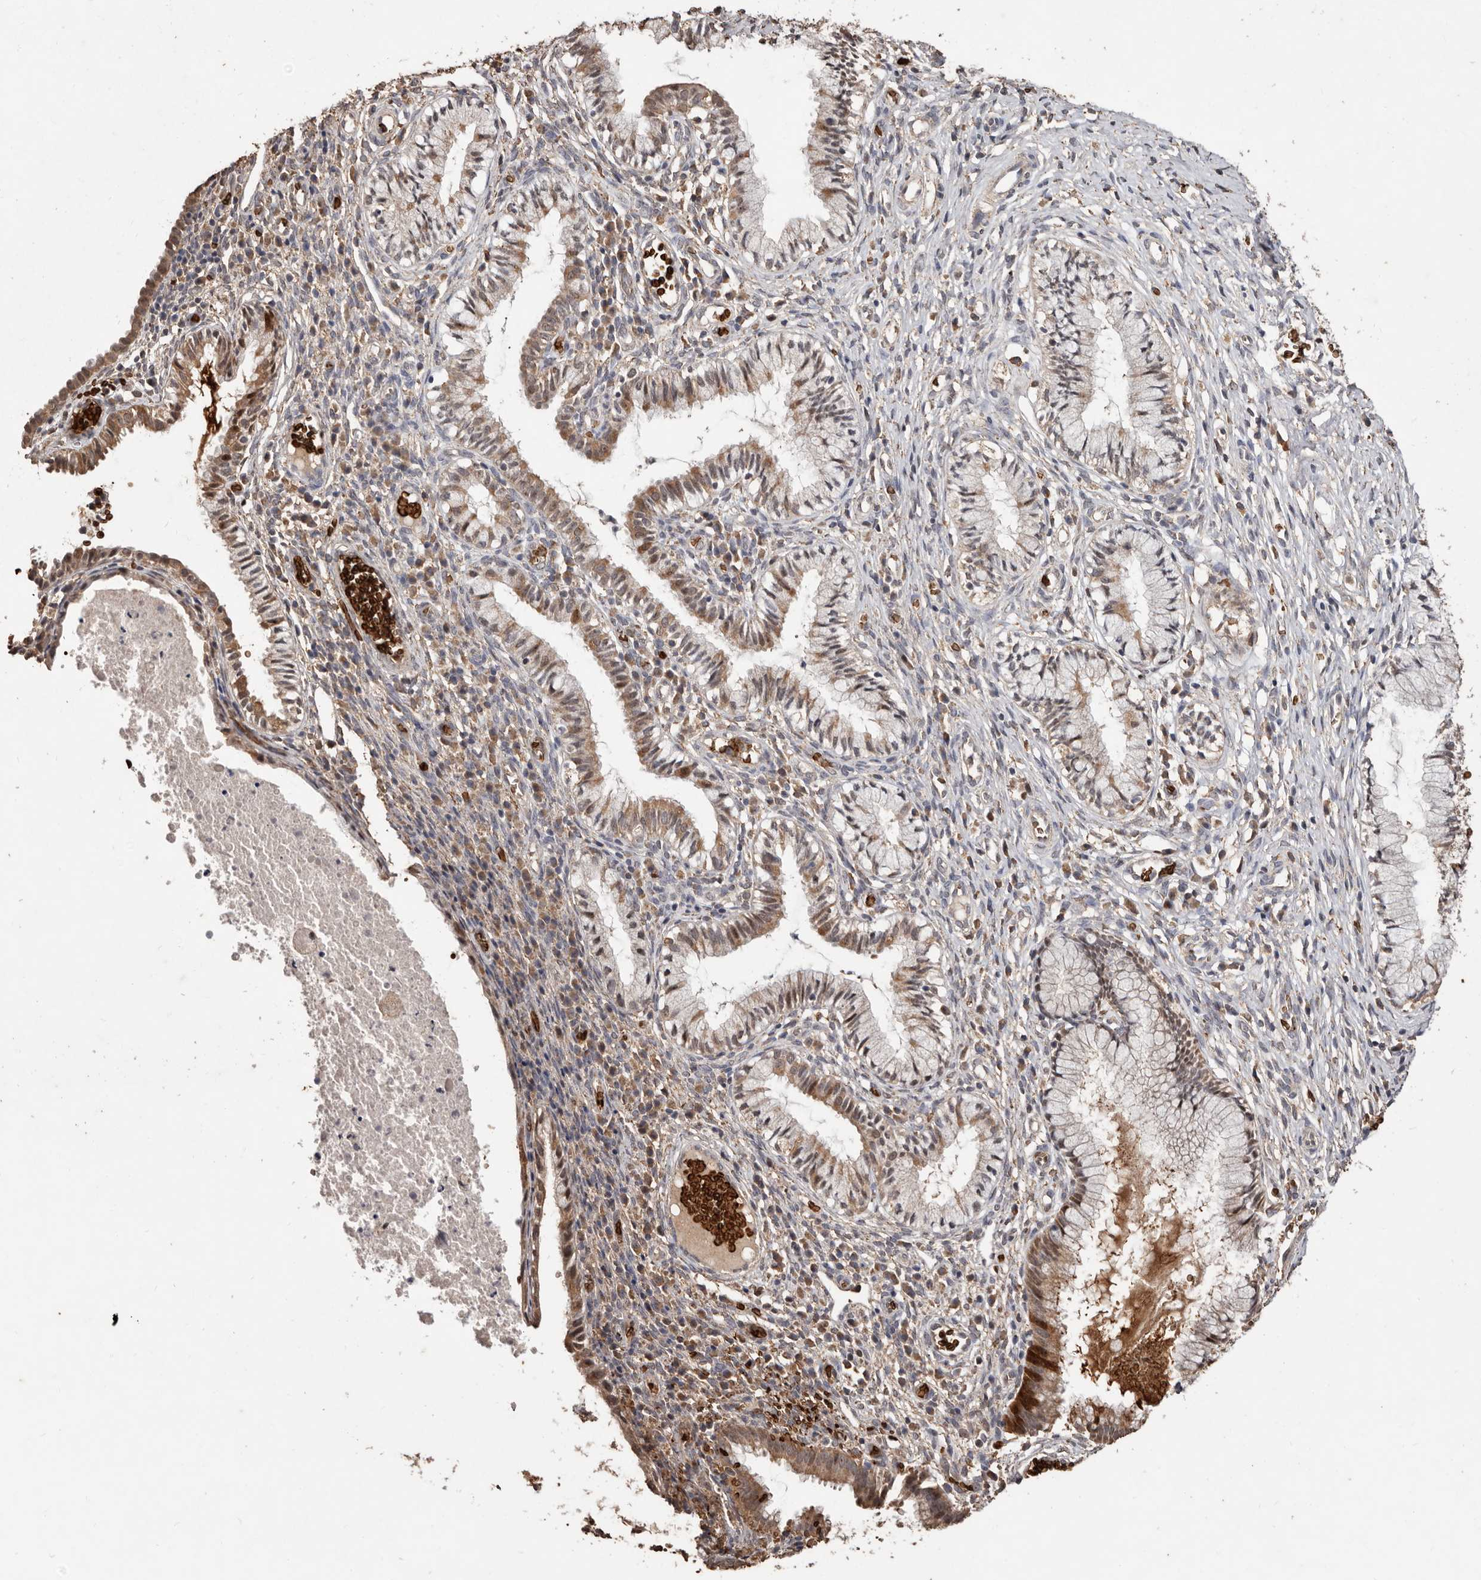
{"staining": {"intensity": "moderate", "quantity": "25%-75%", "location": "cytoplasmic/membranous"}, "tissue": "cervix", "cell_type": "Glandular cells", "image_type": "normal", "snomed": [{"axis": "morphology", "description": "Normal tissue, NOS"}, {"axis": "topography", "description": "Cervix"}], "caption": "DAB (3,3'-diaminobenzidine) immunohistochemical staining of normal cervix reveals moderate cytoplasmic/membranous protein expression in approximately 25%-75% of glandular cells.", "gene": "GRAMD2A", "patient": {"sex": "female", "age": 27}}